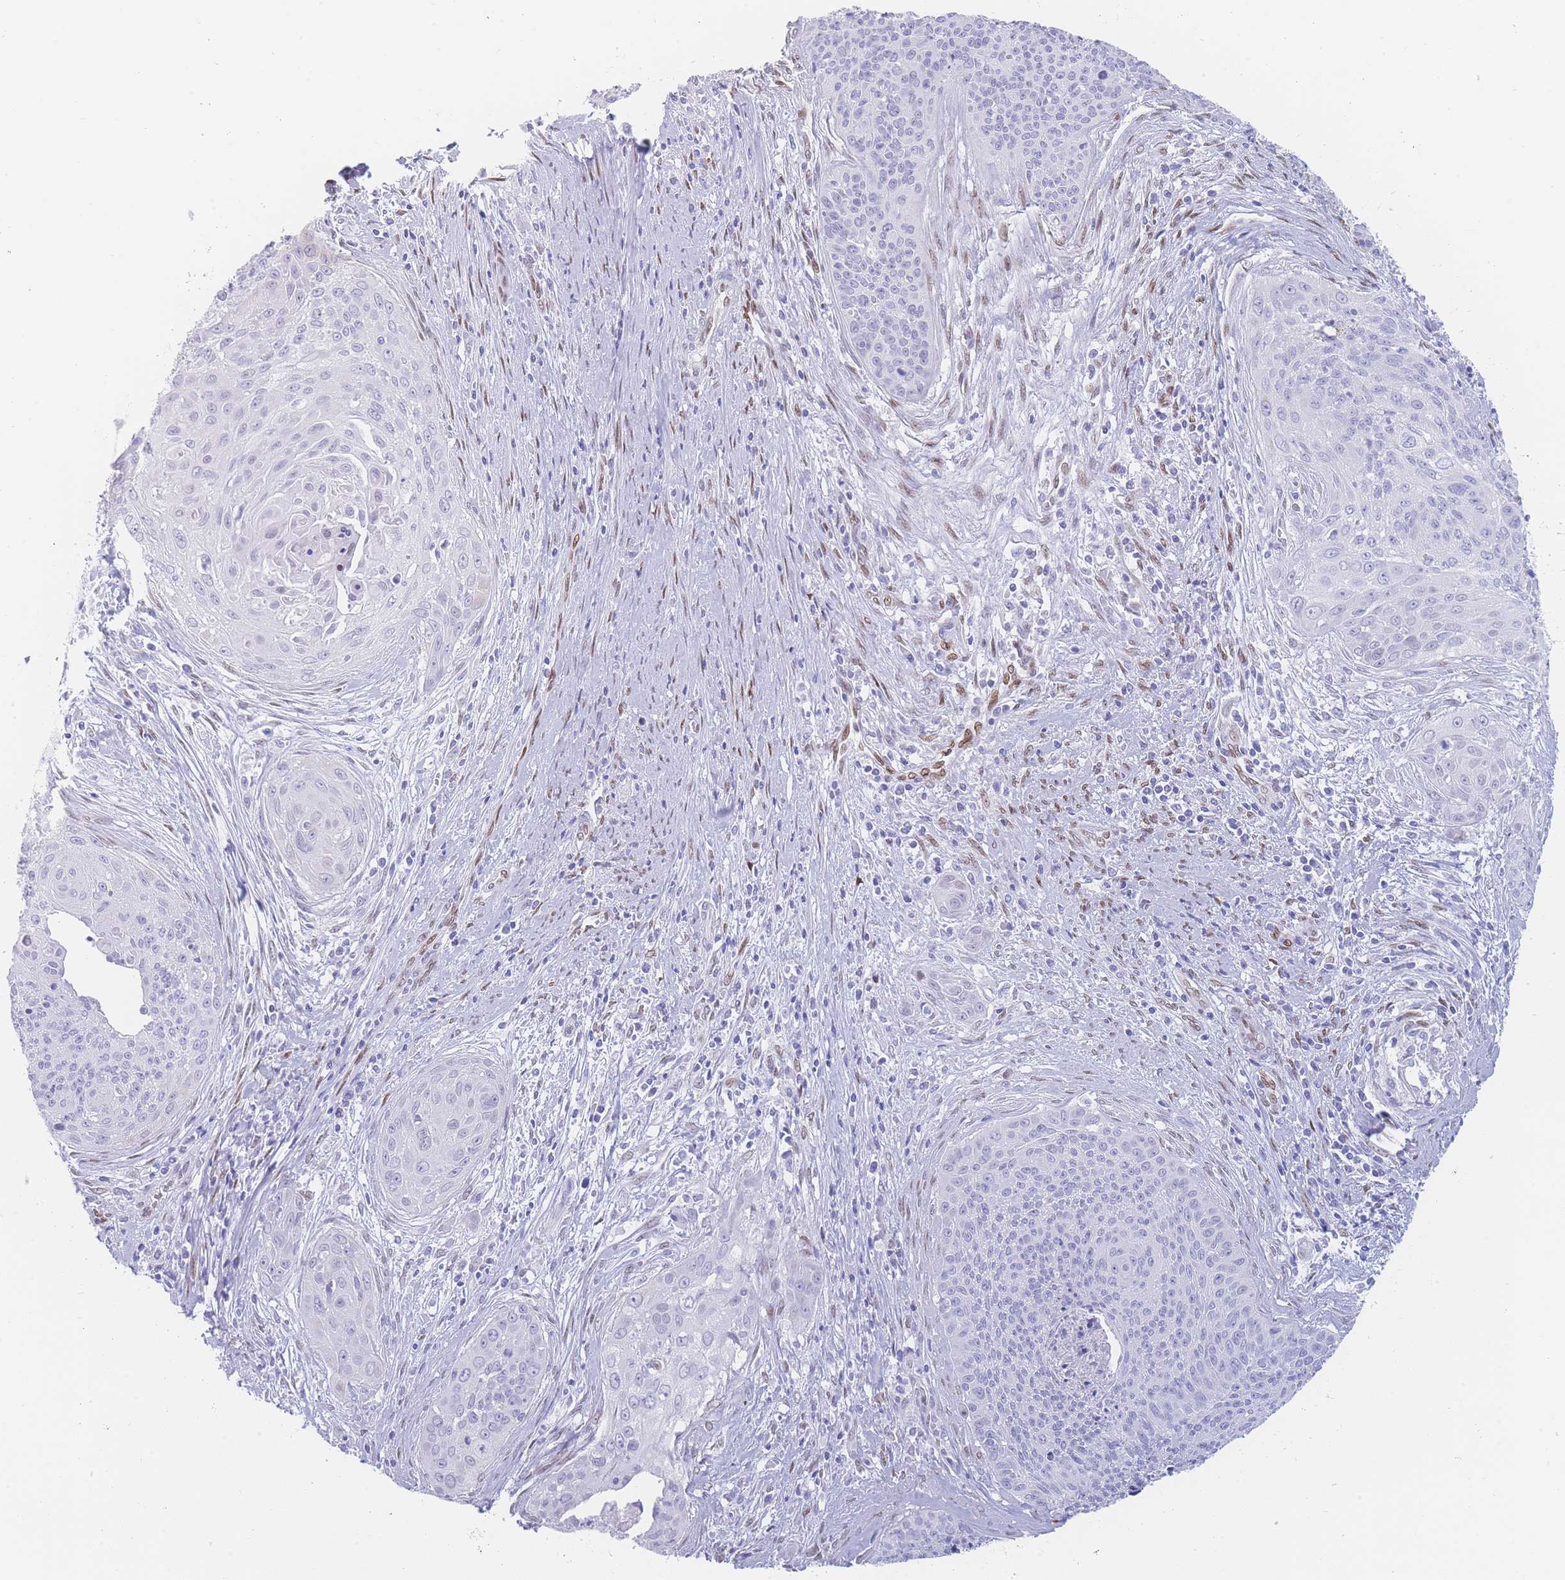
{"staining": {"intensity": "negative", "quantity": "none", "location": "none"}, "tissue": "cervical cancer", "cell_type": "Tumor cells", "image_type": "cancer", "snomed": [{"axis": "morphology", "description": "Squamous cell carcinoma, NOS"}, {"axis": "topography", "description": "Cervix"}], "caption": "Immunohistochemical staining of human squamous cell carcinoma (cervical) demonstrates no significant staining in tumor cells.", "gene": "PSMB5", "patient": {"sex": "female", "age": 55}}